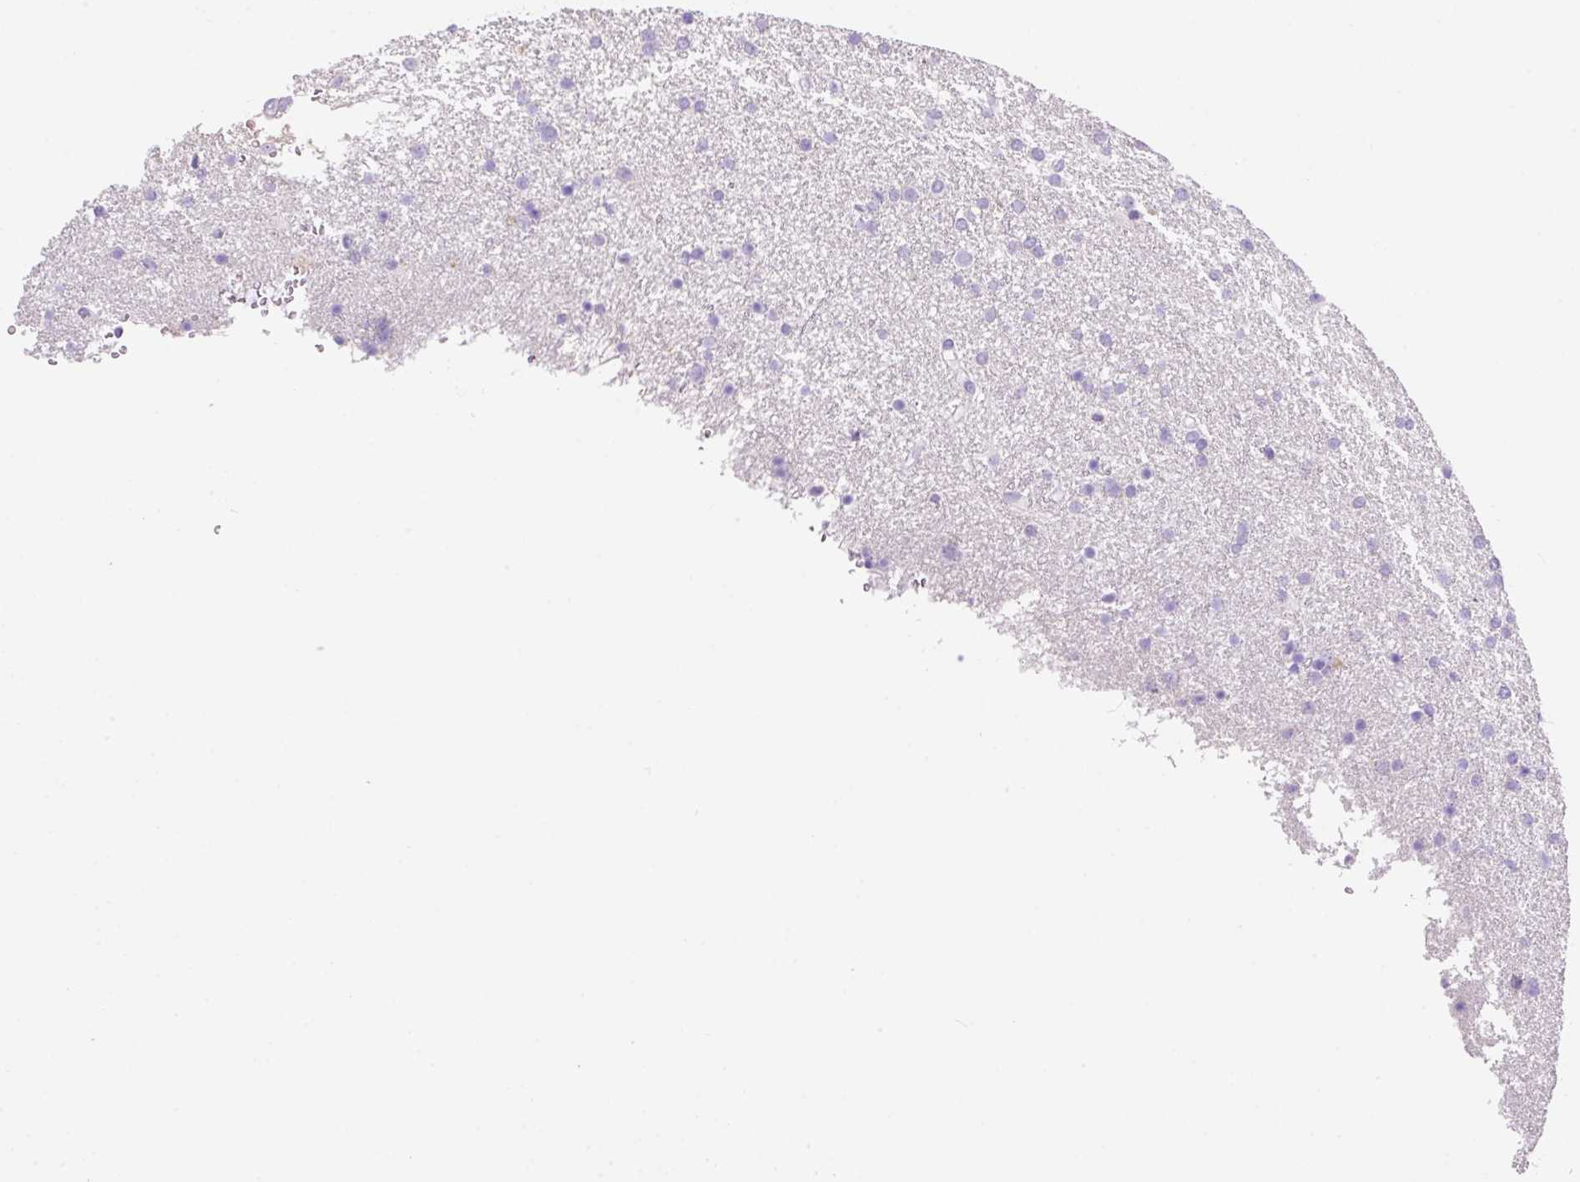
{"staining": {"intensity": "negative", "quantity": "none", "location": "none"}, "tissue": "glioma", "cell_type": "Tumor cells", "image_type": "cancer", "snomed": [{"axis": "morphology", "description": "Glioma, malignant, Low grade"}, {"axis": "topography", "description": "Brain"}], "caption": "Glioma was stained to show a protein in brown. There is no significant staining in tumor cells.", "gene": "NDST3", "patient": {"sex": "female", "age": 32}}